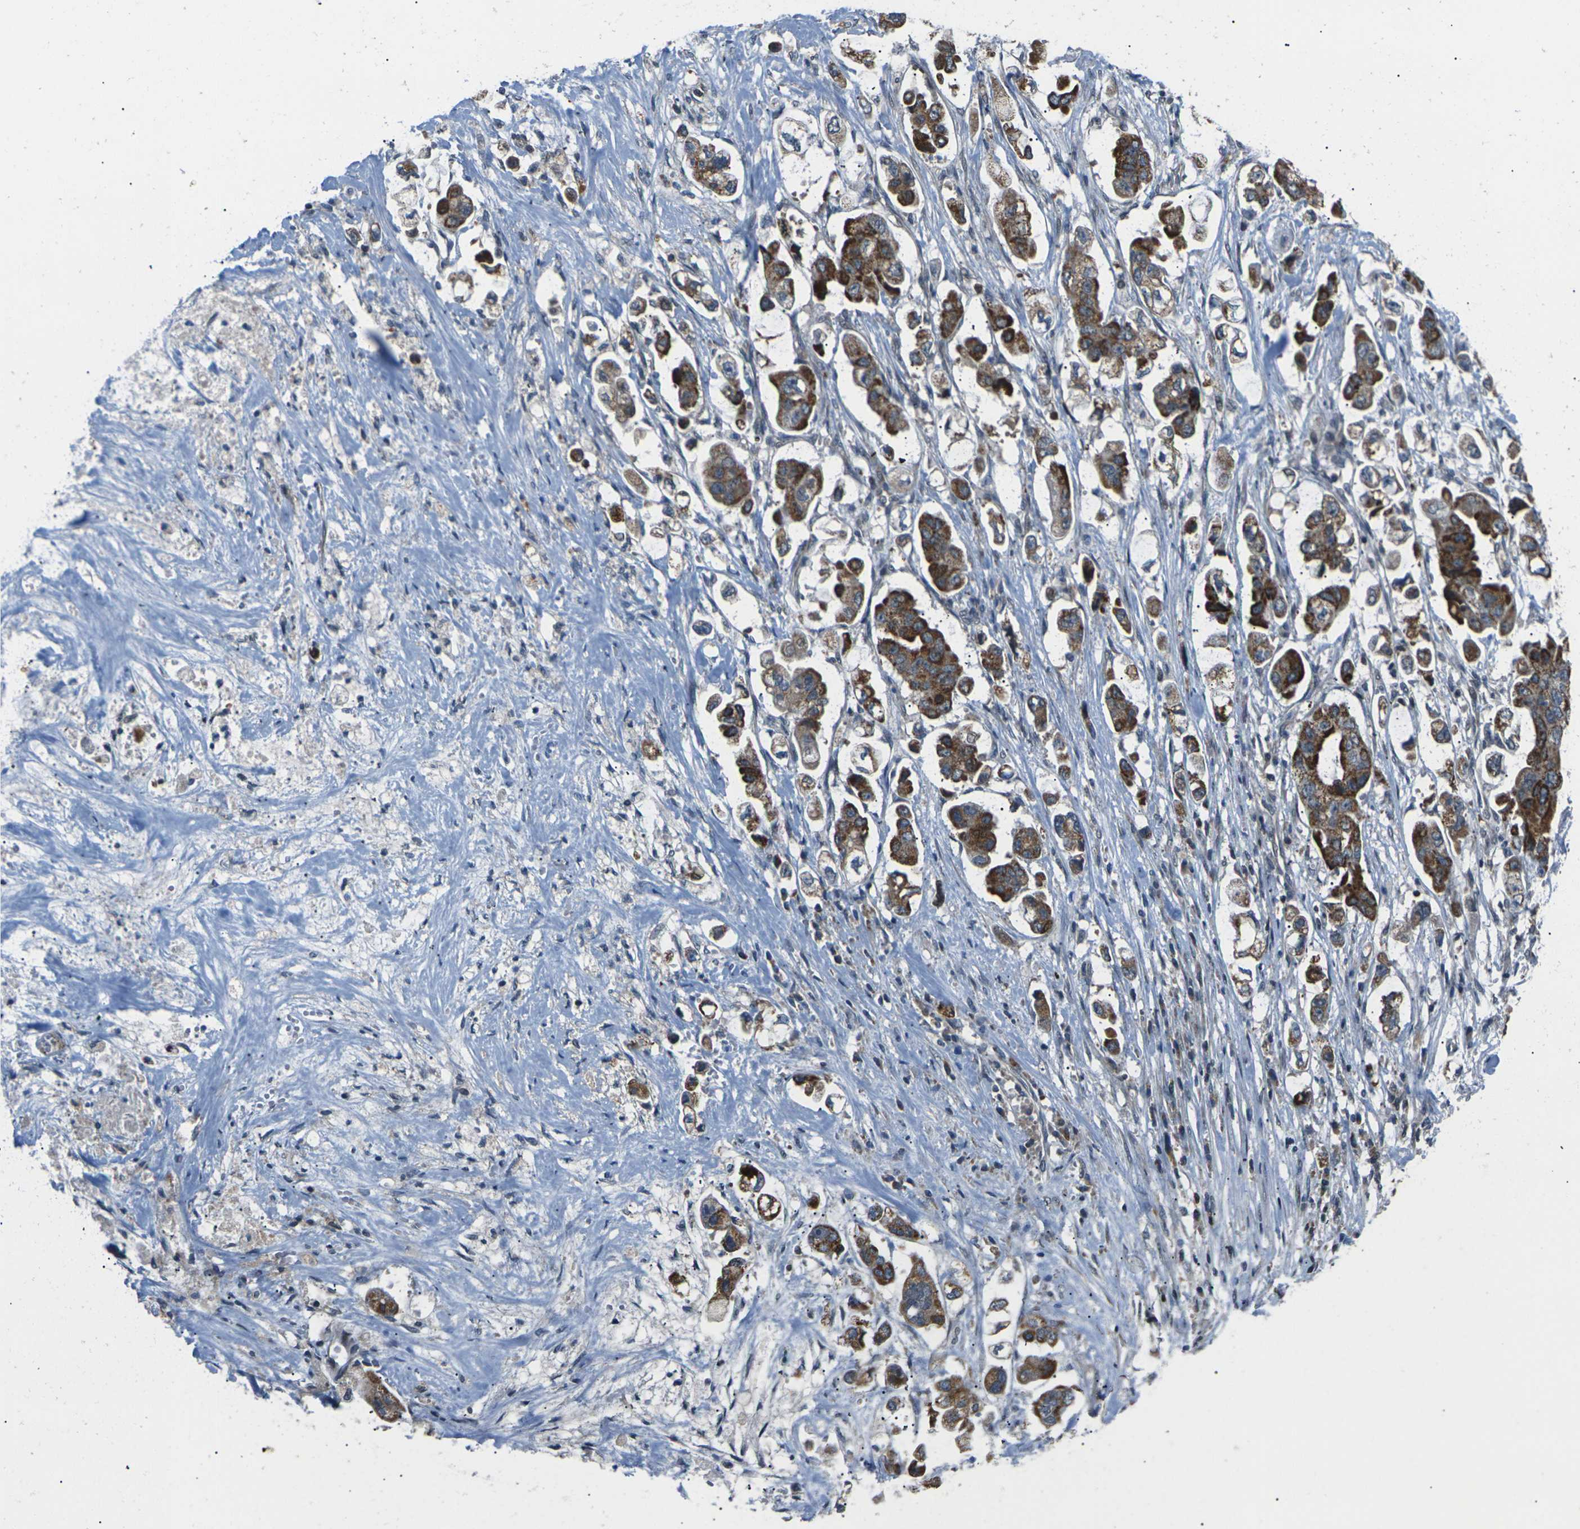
{"staining": {"intensity": "strong", "quantity": ">75%", "location": "cytoplasmic/membranous"}, "tissue": "stomach cancer", "cell_type": "Tumor cells", "image_type": "cancer", "snomed": [{"axis": "morphology", "description": "Adenocarcinoma, NOS"}, {"axis": "topography", "description": "Stomach"}], "caption": "Adenocarcinoma (stomach) was stained to show a protein in brown. There is high levels of strong cytoplasmic/membranous expression in approximately >75% of tumor cells. The staining was performed using DAB, with brown indicating positive protein expression. Nuclei are stained blue with hematoxylin.", "gene": "RPS6KA3", "patient": {"sex": "male", "age": 62}}